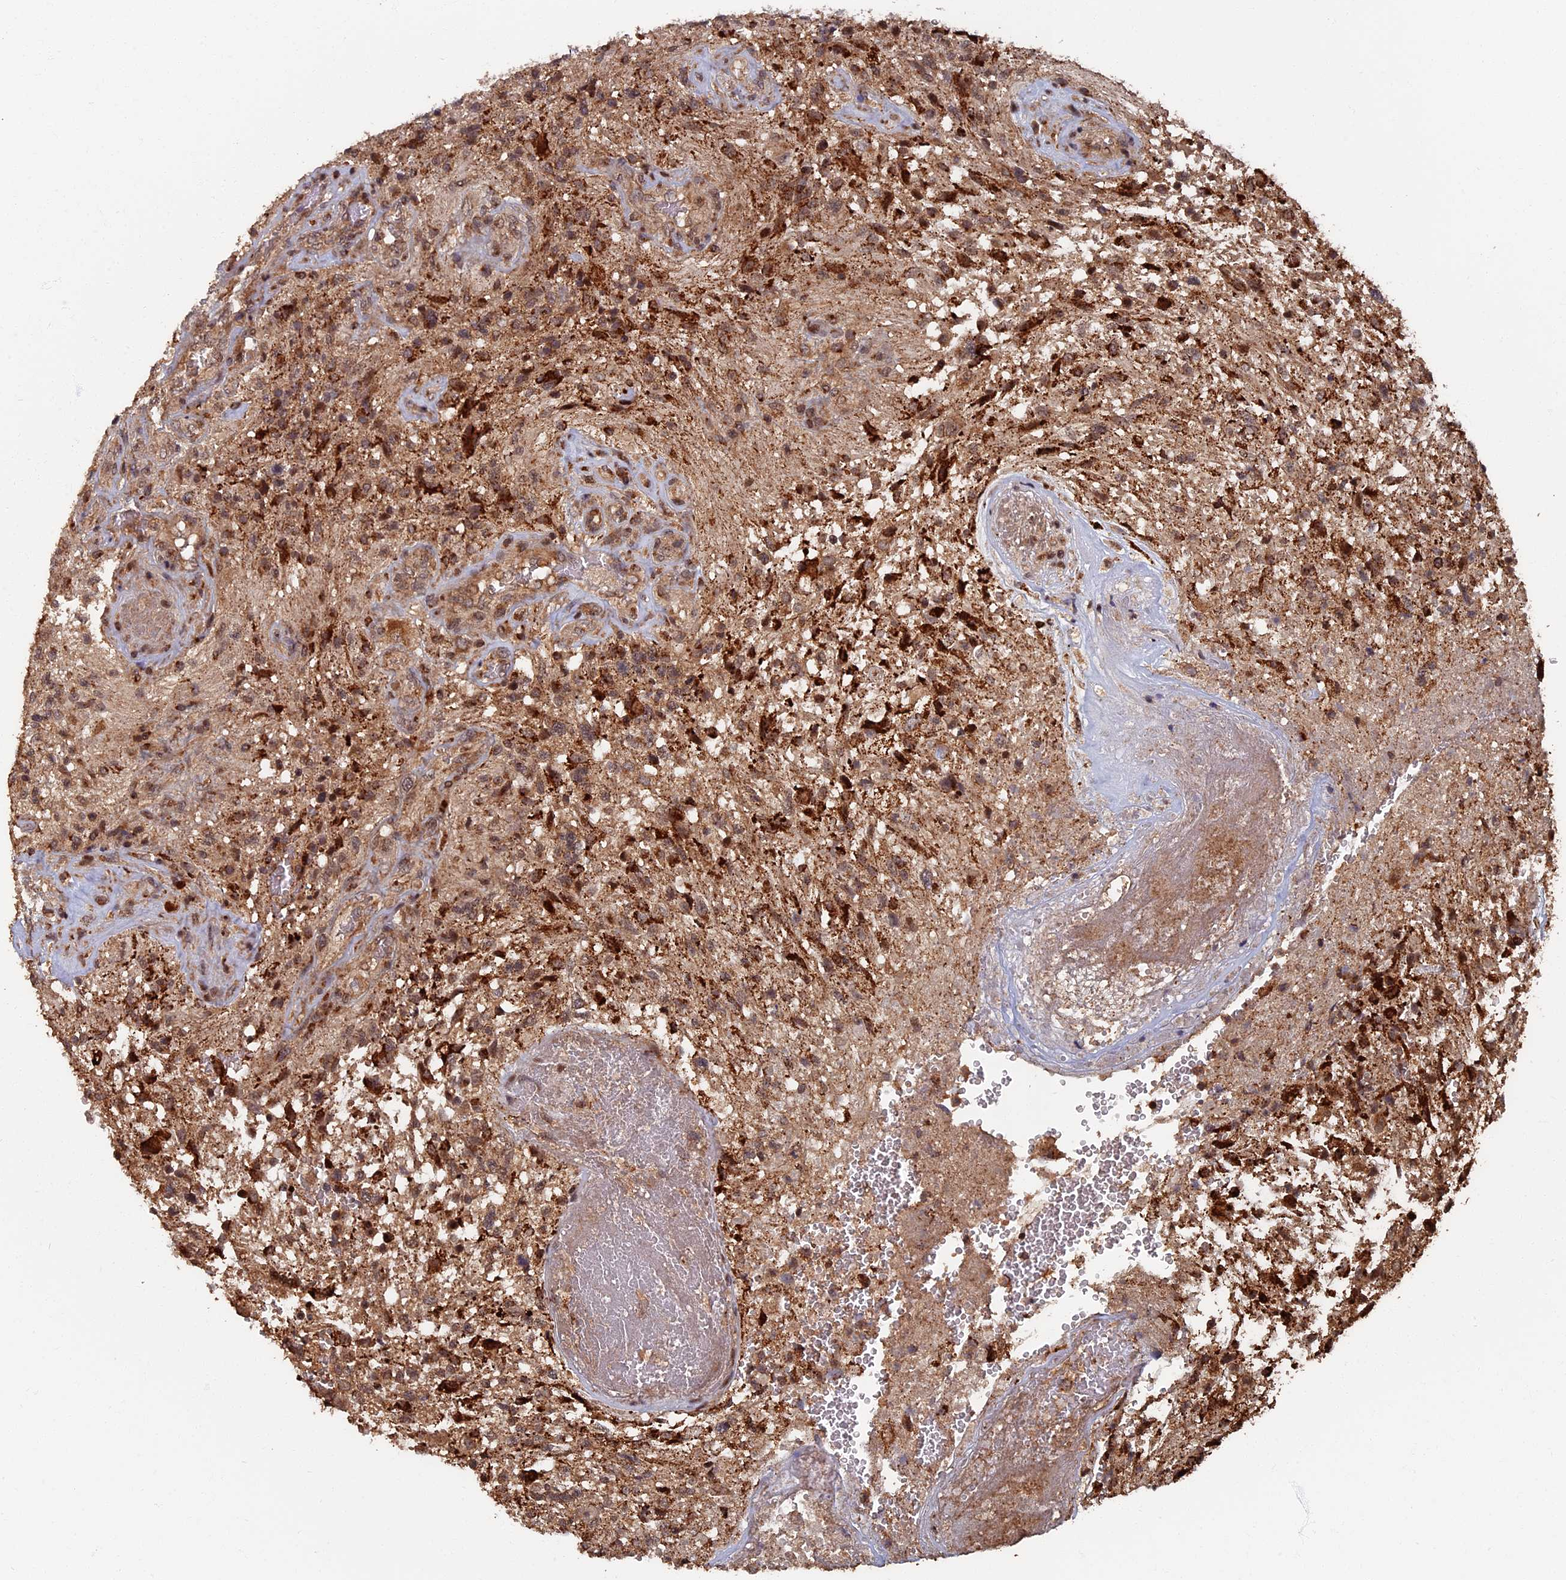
{"staining": {"intensity": "strong", "quantity": "25%-75%", "location": "cytoplasmic/membranous"}, "tissue": "glioma", "cell_type": "Tumor cells", "image_type": "cancer", "snomed": [{"axis": "morphology", "description": "Glioma, malignant, High grade"}, {"axis": "topography", "description": "Brain"}], "caption": "High-grade glioma (malignant) stained with immunohistochemistry (IHC) reveals strong cytoplasmic/membranous expression in about 25%-75% of tumor cells. The staining is performed using DAB brown chromogen to label protein expression. The nuclei are counter-stained blue using hematoxylin.", "gene": "RASGRF1", "patient": {"sex": "male", "age": 56}}